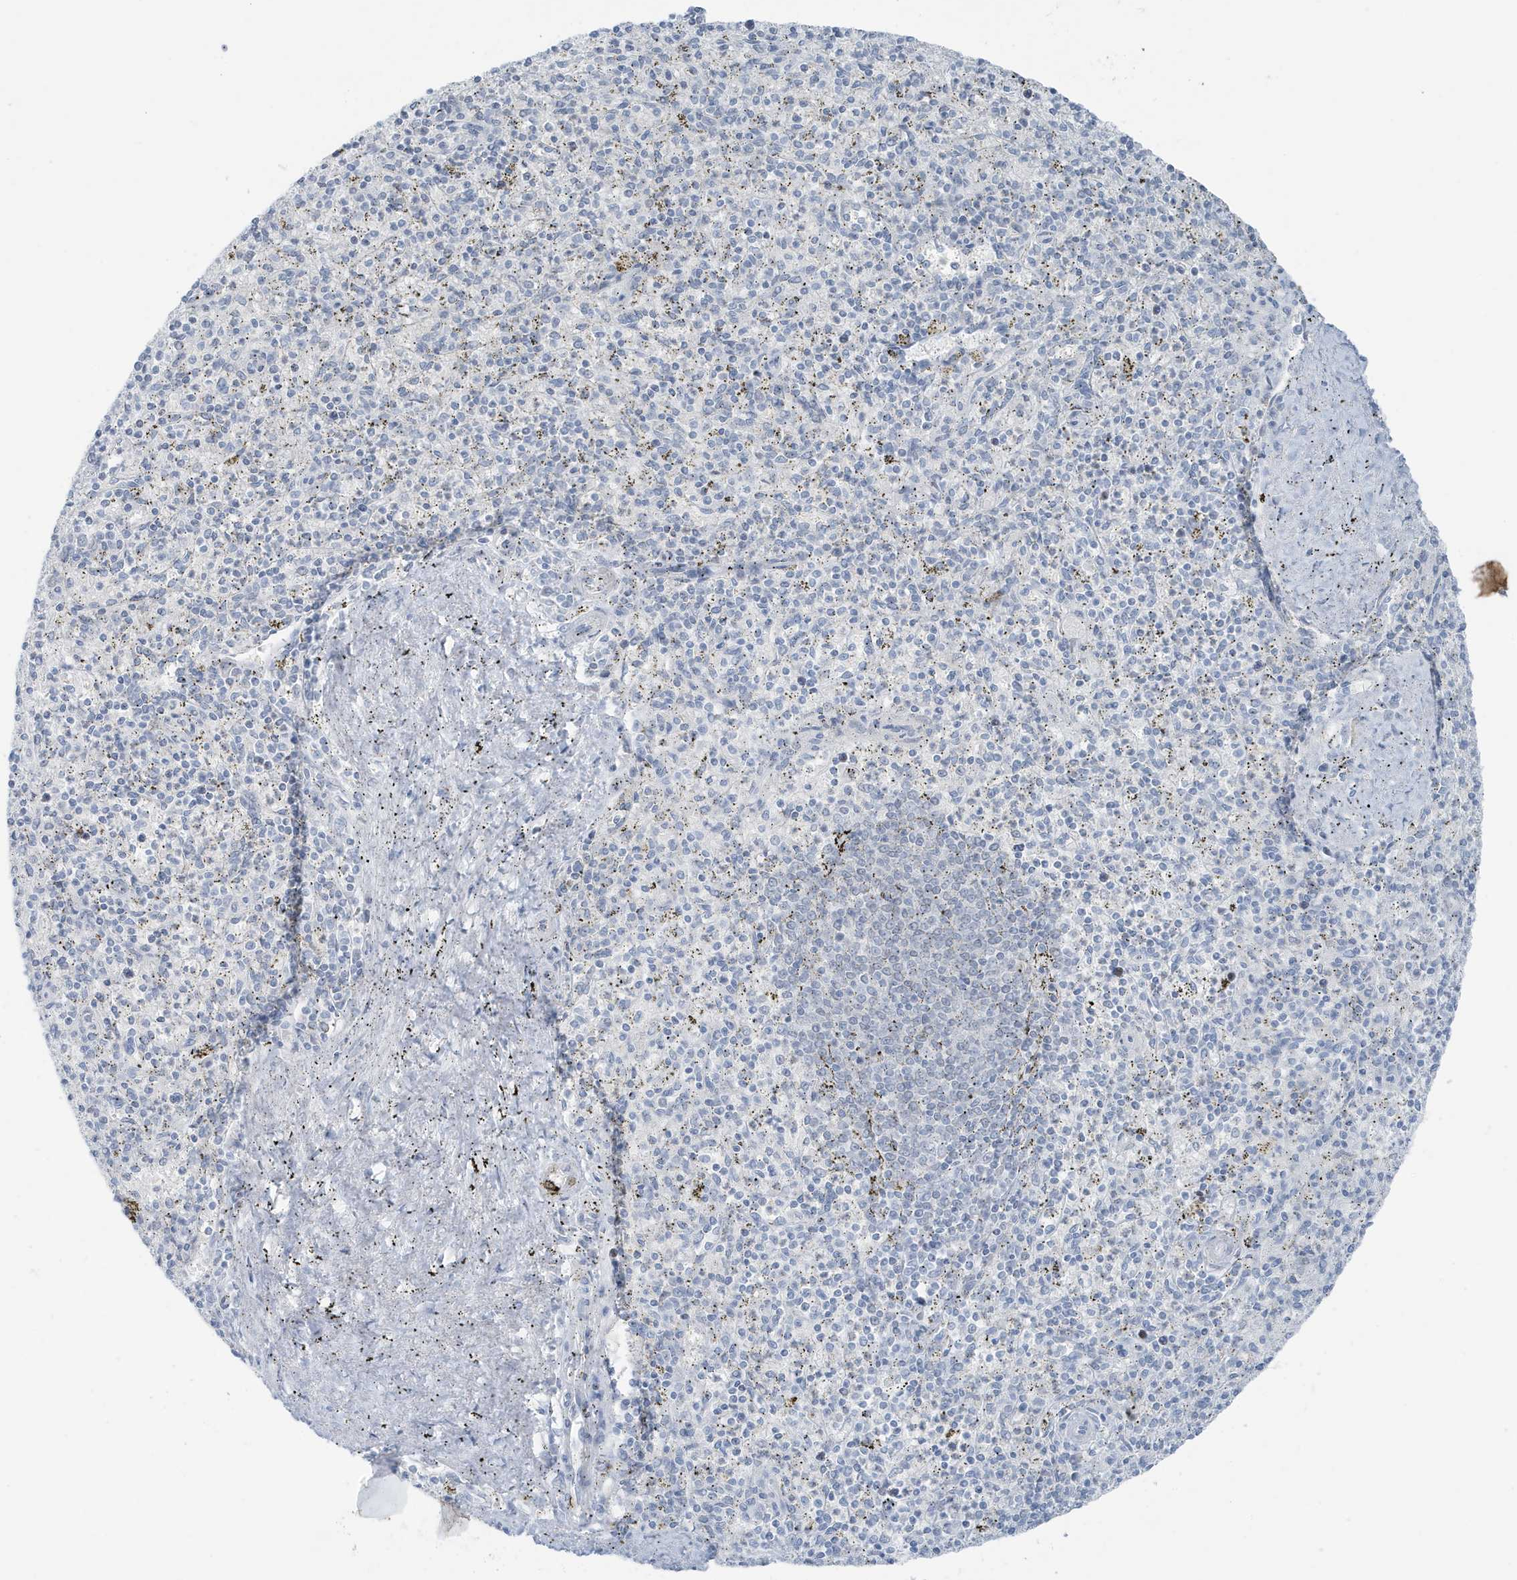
{"staining": {"intensity": "negative", "quantity": "none", "location": "none"}, "tissue": "spleen", "cell_type": "Cells in red pulp", "image_type": "normal", "snomed": [{"axis": "morphology", "description": "Normal tissue, NOS"}, {"axis": "topography", "description": "Spleen"}], "caption": "Human spleen stained for a protein using immunohistochemistry reveals no positivity in cells in red pulp.", "gene": "ZFP64", "patient": {"sex": "male", "age": 72}}